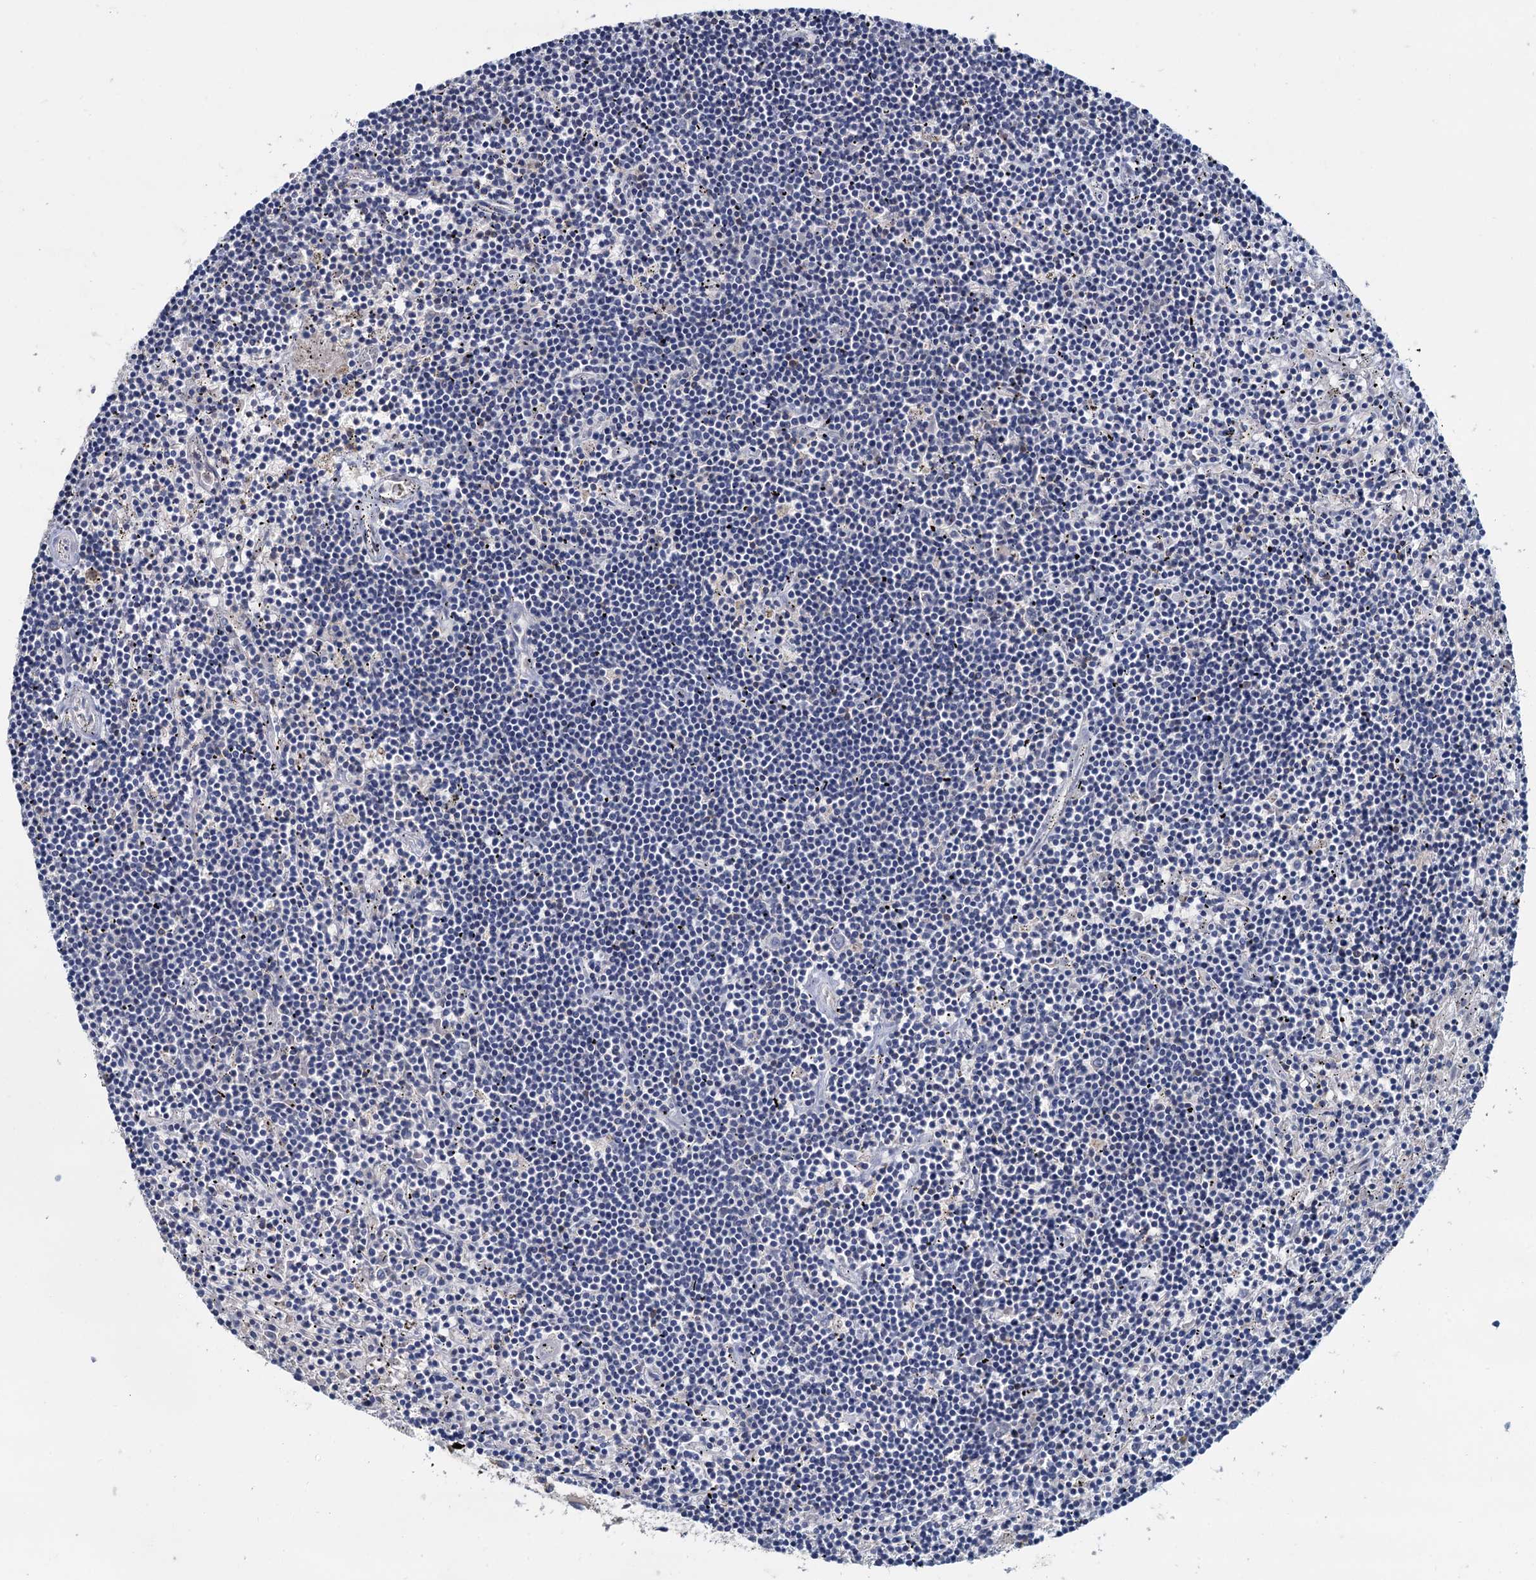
{"staining": {"intensity": "negative", "quantity": "none", "location": "none"}, "tissue": "lymphoma", "cell_type": "Tumor cells", "image_type": "cancer", "snomed": [{"axis": "morphology", "description": "Malignant lymphoma, non-Hodgkin's type, Low grade"}, {"axis": "topography", "description": "Spleen"}], "caption": "Tumor cells show no significant protein expression in lymphoma. (DAB immunohistochemistry (IHC) with hematoxylin counter stain).", "gene": "ACSM3", "patient": {"sex": "male", "age": 76}}